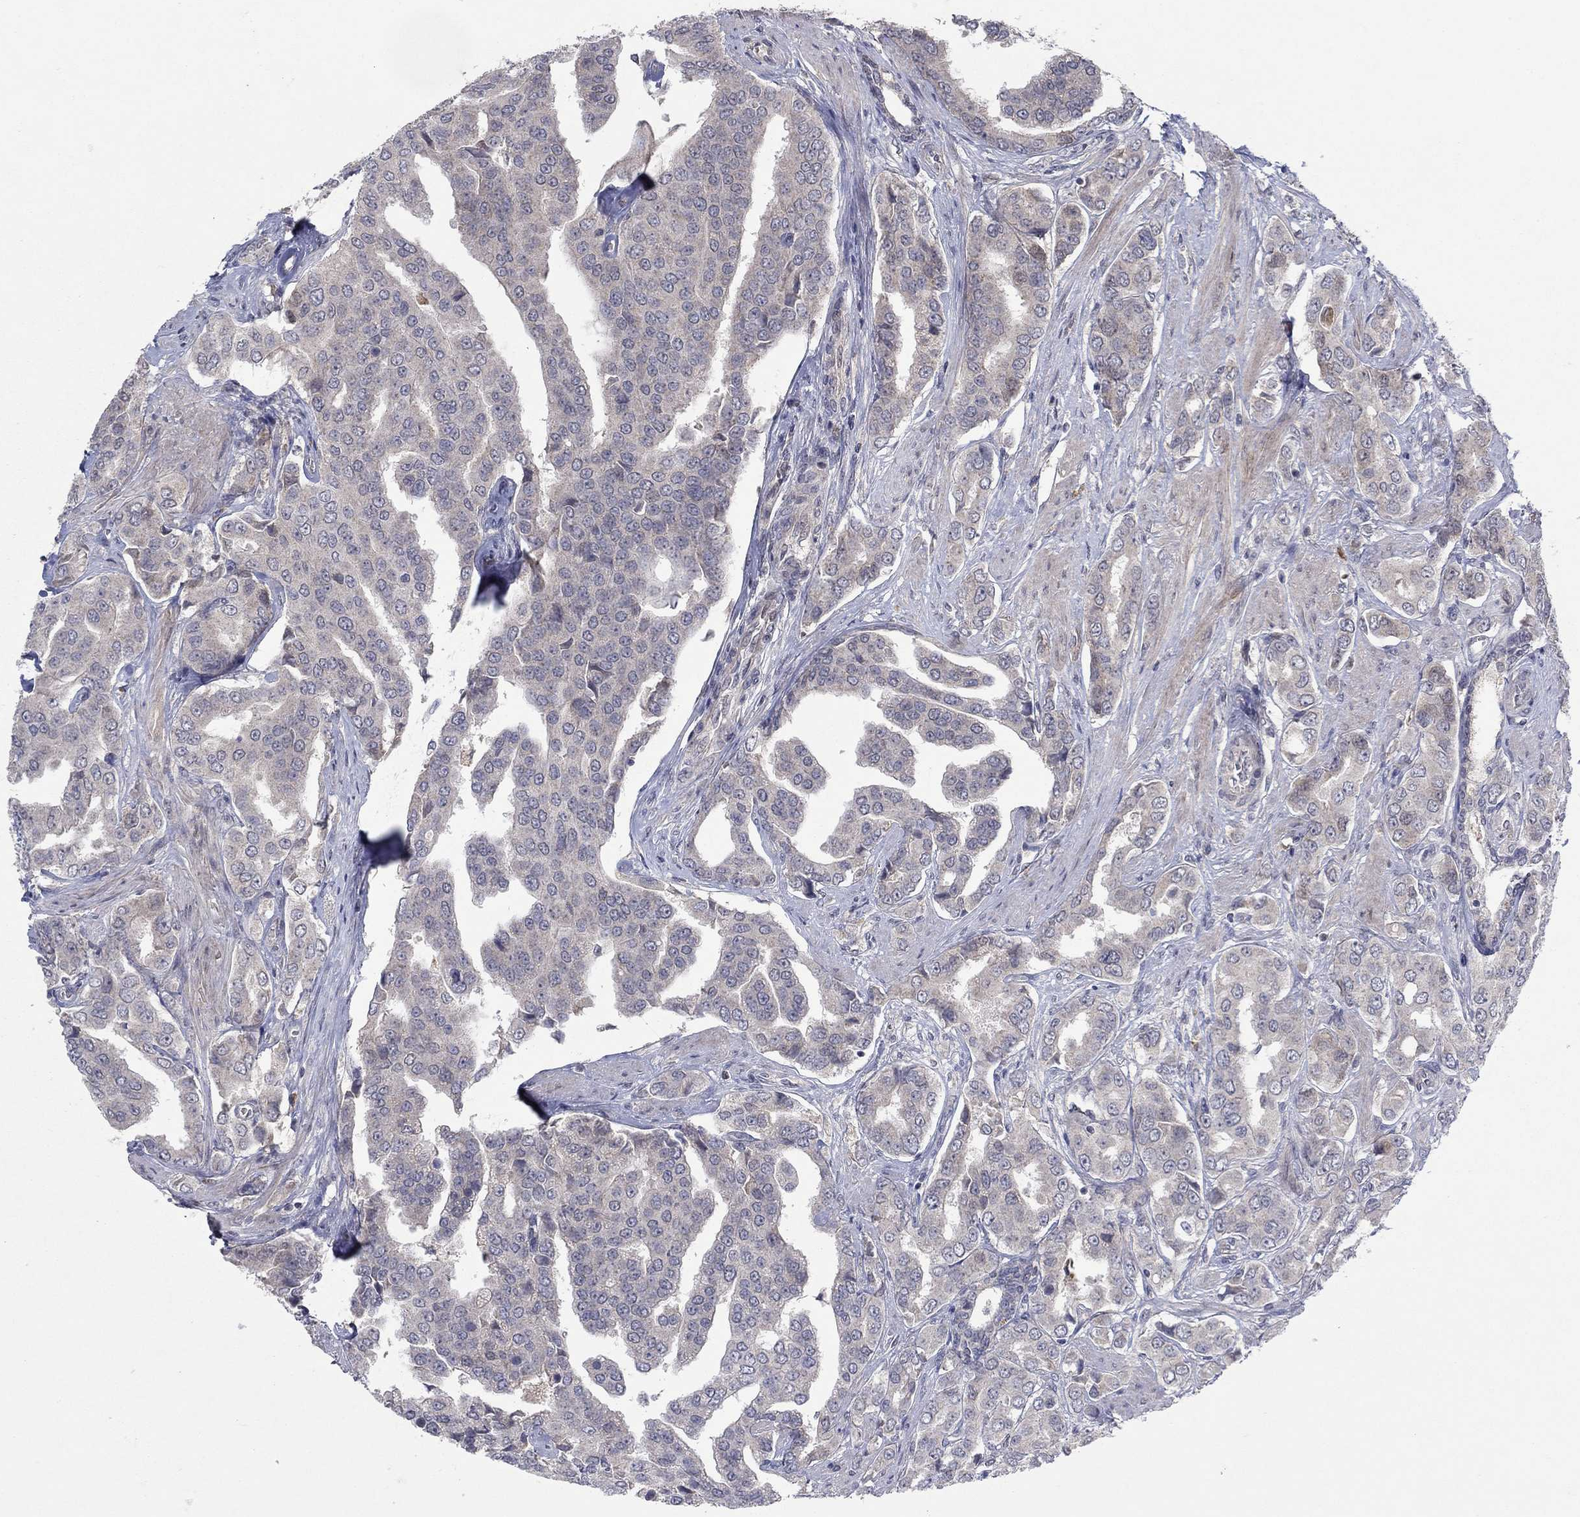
{"staining": {"intensity": "weak", "quantity": "25%-75%", "location": "cytoplasmic/membranous"}, "tissue": "prostate cancer", "cell_type": "Tumor cells", "image_type": "cancer", "snomed": [{"axis": "morphology", "description": "Adenocarcinoma, NOS"}, {"axis": "topography", "description": "Prostate and seminal vesicle, NOS"}, {"axis": "topography", "description": "Prostate"}], "caption": "A histopathology image of human prostate cancer stained for a protein demonstrates weak cytoplasmic/membranous brown staining in tumor cells. (IHC, brightfield microscopy, high magnification).", "gene": "IL4", "patient": {"sex": "male", "age": 69}}